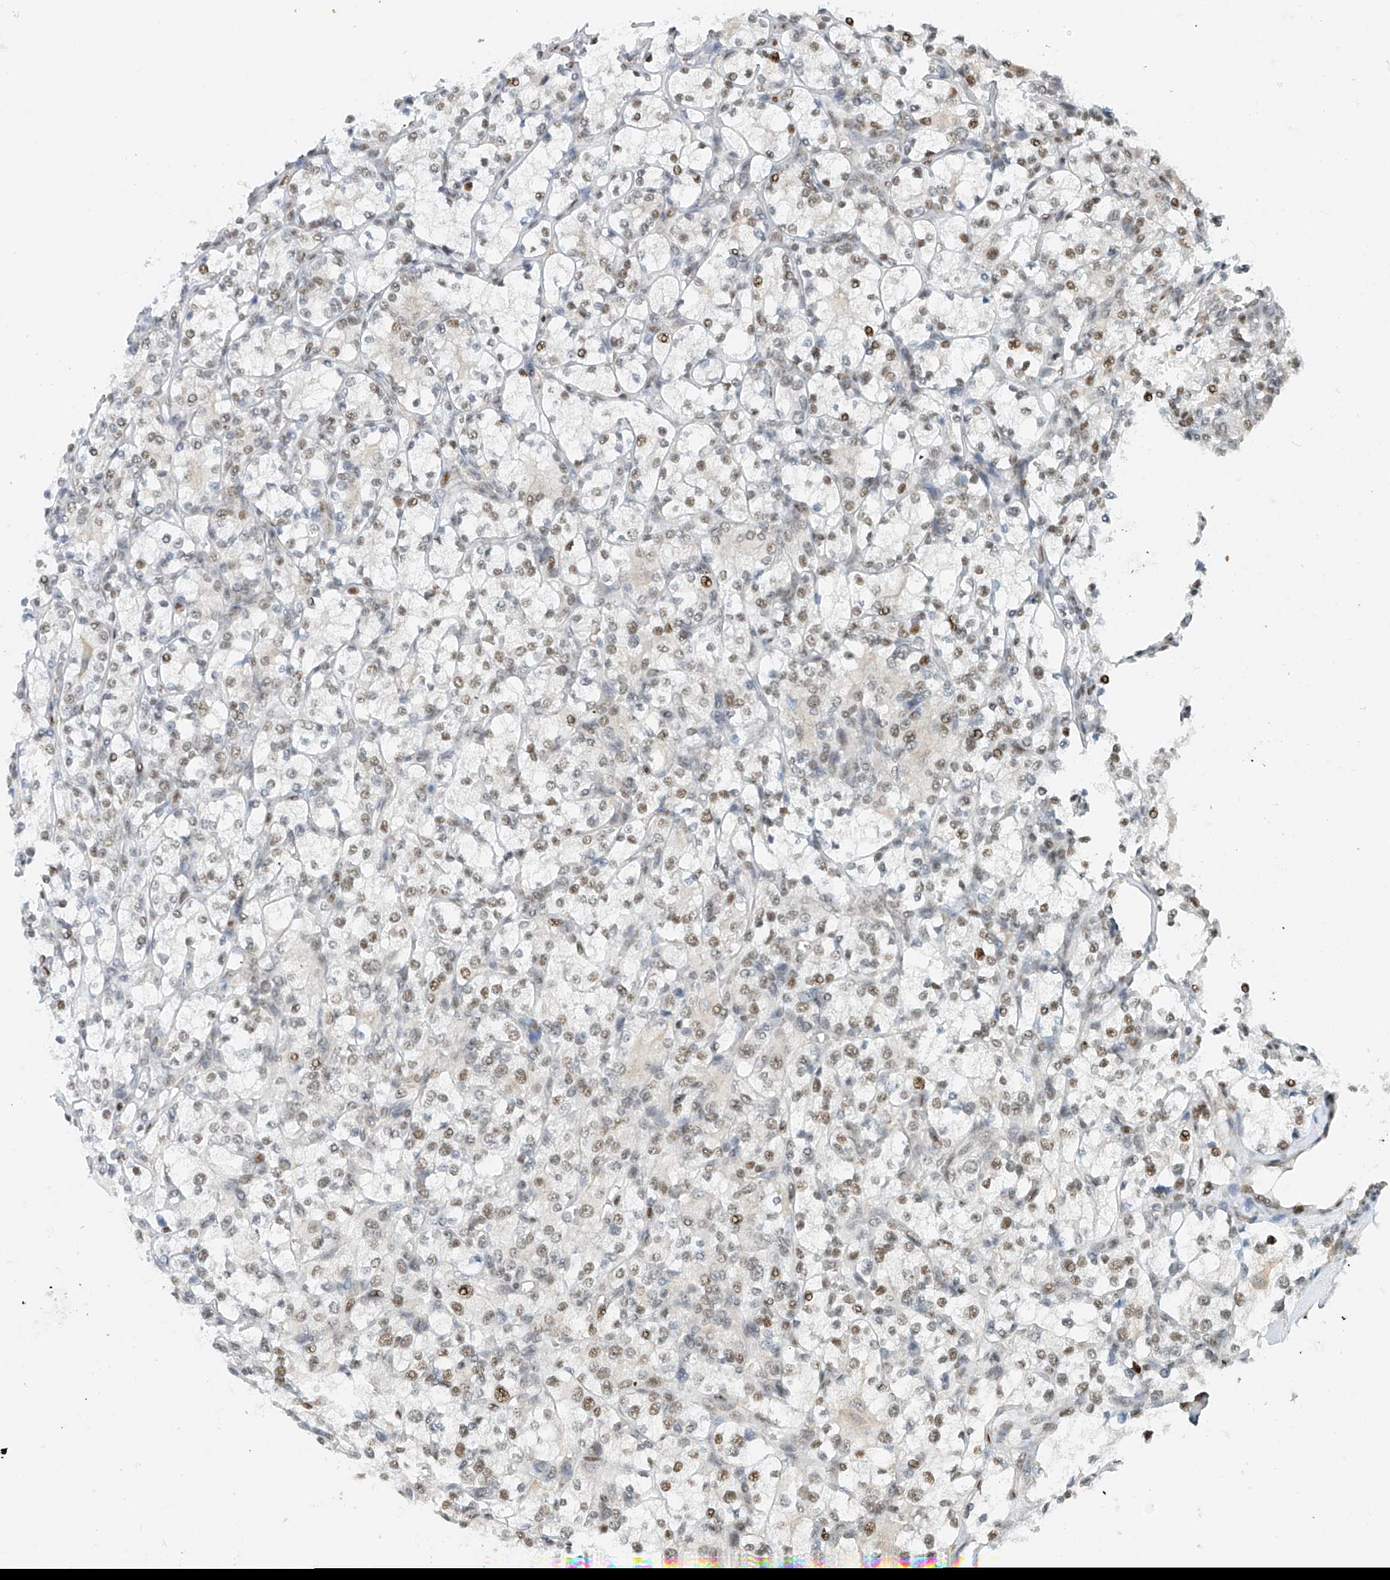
{"staining": {"intensity": "moderate", "quantity": "<25%", "location": "nuclear"}, "tissue": "renal cancer", "cell_type": "Tumor cells", "image_type": "cancer", "snomed": [{"axis": "morphology", "description": "Adenocarcinoma, NOS"}, {"axis": "topography", "description": "Kidney"}], "caption": "Protein staining exhibits moderate nuclear positivity in approximately <25% of tumor cells in renal cancer (adenocarcinoma).", "gene": "ZNF514", "patient": {"sex": "male", "age": 77}}